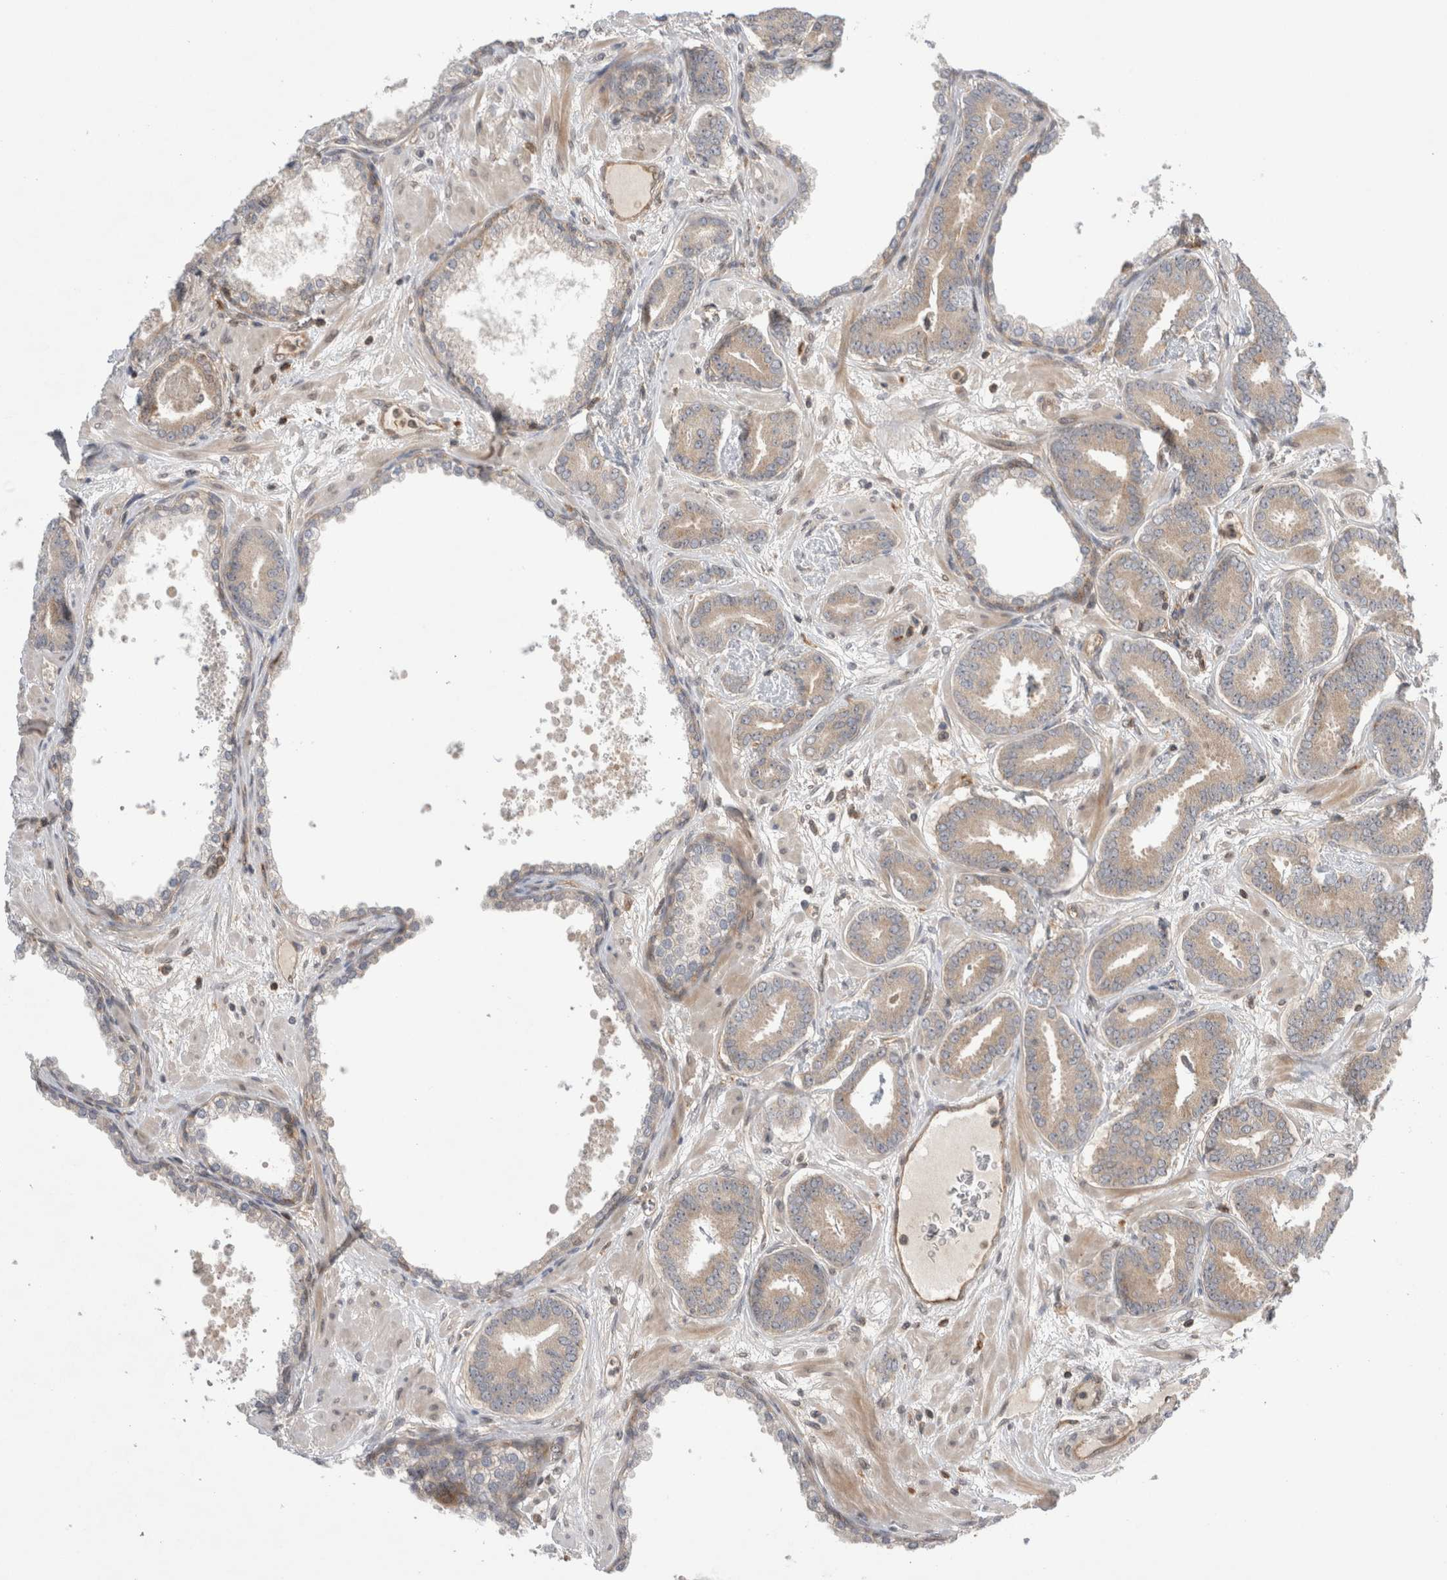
{"staining": {"intensity": "weak", "quantity": "25%-75%", "location": "cytoplasmic/membranous"}, "tissue": "prostate cancer", "cell_type": "Tumor cells", "image_type": "cancer", "snomed": [{"axis": "morphology", "description": "Adenocarcinoma, Low grade"}, {"axis": "topography", "description": "Prostate"}], "caption": "Adenocarcinoma (low-grade) (prostate) stained for a protein (brown) demonstrates weak cytoplasmic/membranous positive positivity in approximately 25%-75% of tumor cells.", "gene": "NFKB1", "patient": {"sex": "male", "age": 62}}